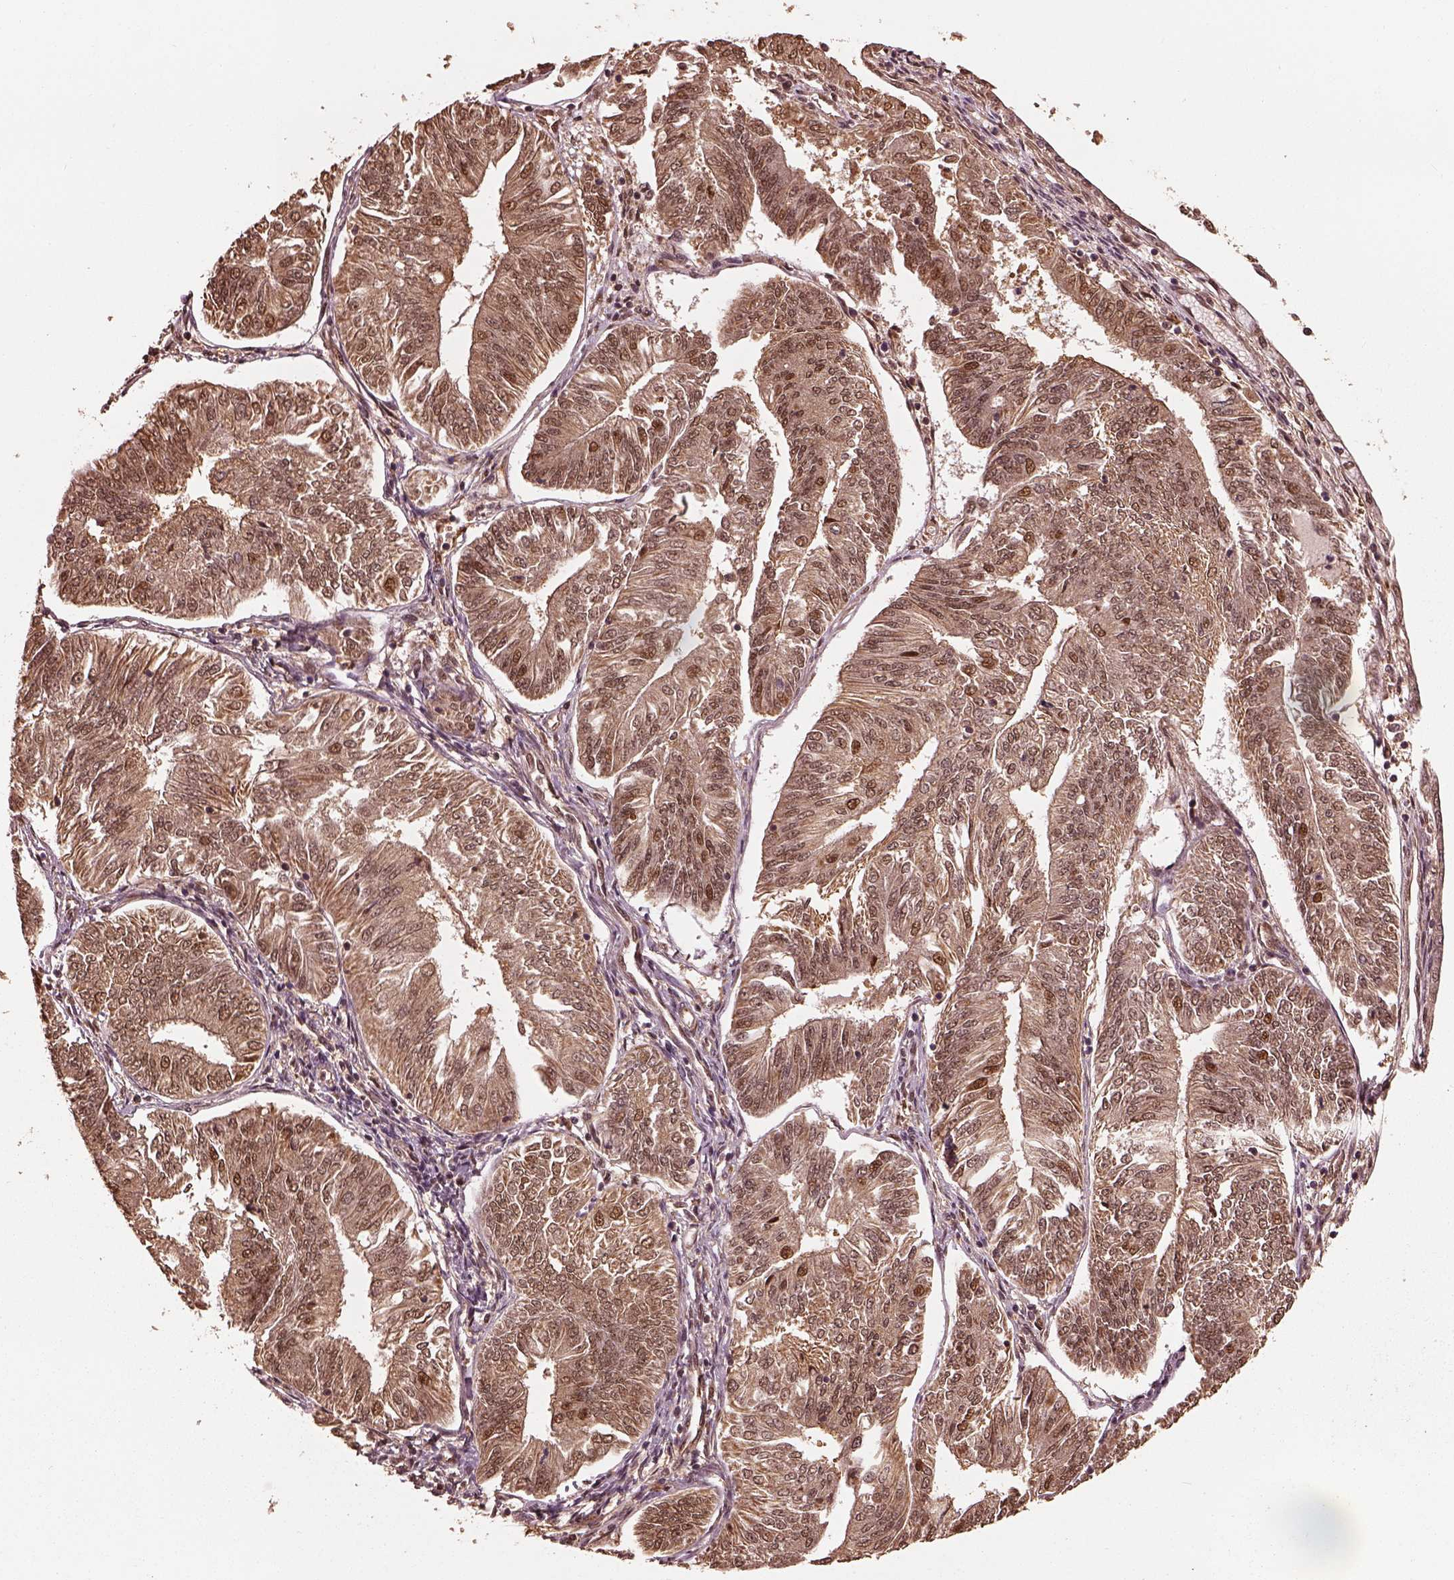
{"staining": {"intensity": "moderate", "quantity": ">75%", "location": "cytoplasmic/membranous,nuclear"}, "tissue": "endometrial cancer", "cell_type": "Tumor cells", "image_type": "cancer", "snomed": [{"axis": "morphology", "description": "Adenocarcinoma, NOS"}, {"axis": "topography", "description": "Endometrium"}], "caption": "Immunohistochemistry (IHC) image of human endometrial cancer (adenocarcinoma) stained for a protein (brown), which exhibits medium levels of moderate cytoplasmic/membranous and nuclear positivity in about >75% of tumor cells.", "gene": "PSMC5", "patient": {"sex": "female", "age": 58}}